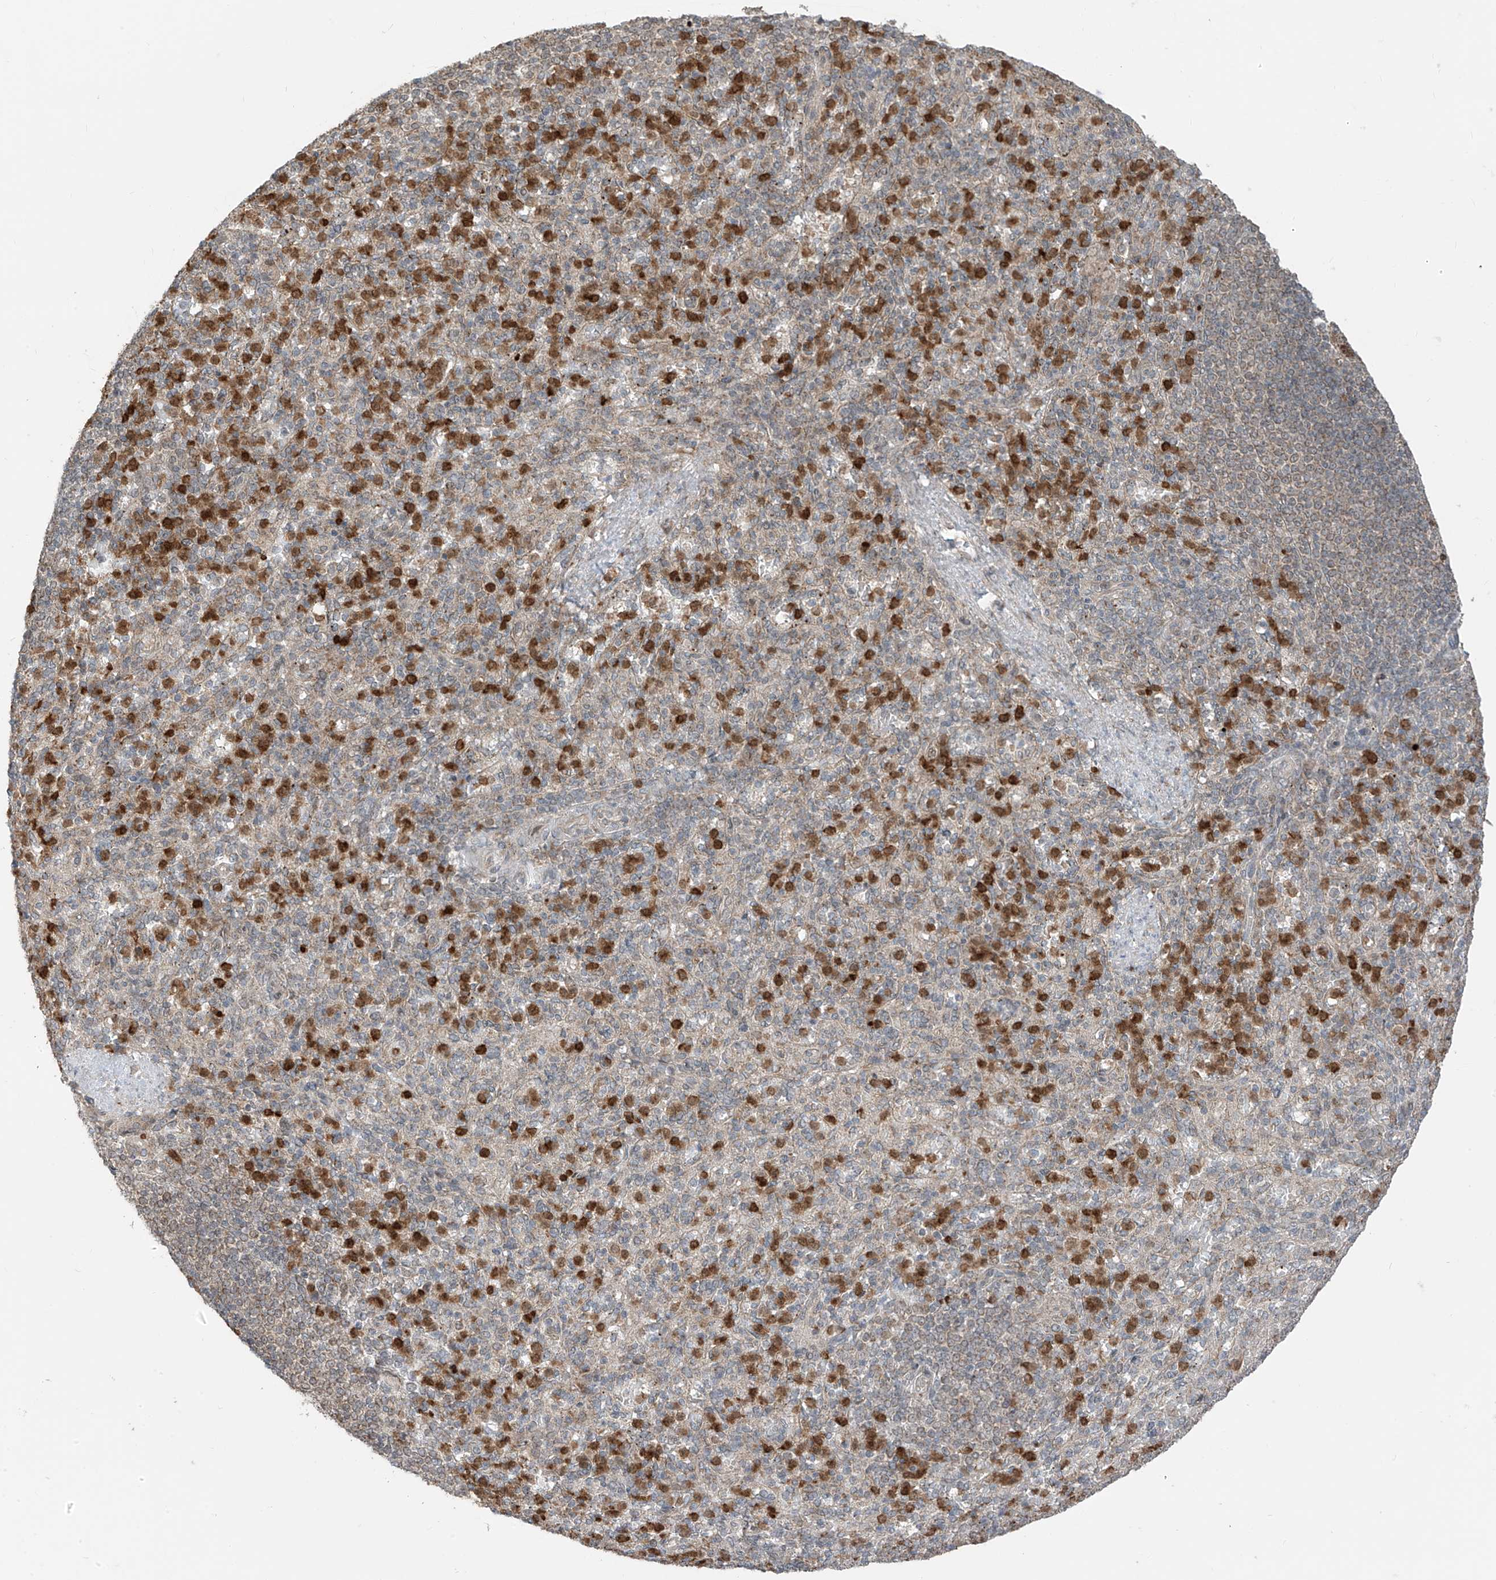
{"staining": {"intensity": "strong", "quantity": "25%-75%", "location": "cytoplasmic/membranous,nuclear"}, "tissue": "spleen", "cell_type": "Cells in red pulp", "image_type": "normal", "snomed": [{"axis": "morphology", "description": "Normal tissue, NOS"}, {"axis": "topography", "description": "Spleen"}], "caption": "Benign spleen displays strong cytoplasmic/membranous,nuclear staining in about 25%-75% of cells in red pulp.", "gene": "PDE11A", "patient": {"sex": "female", "age": 74}}